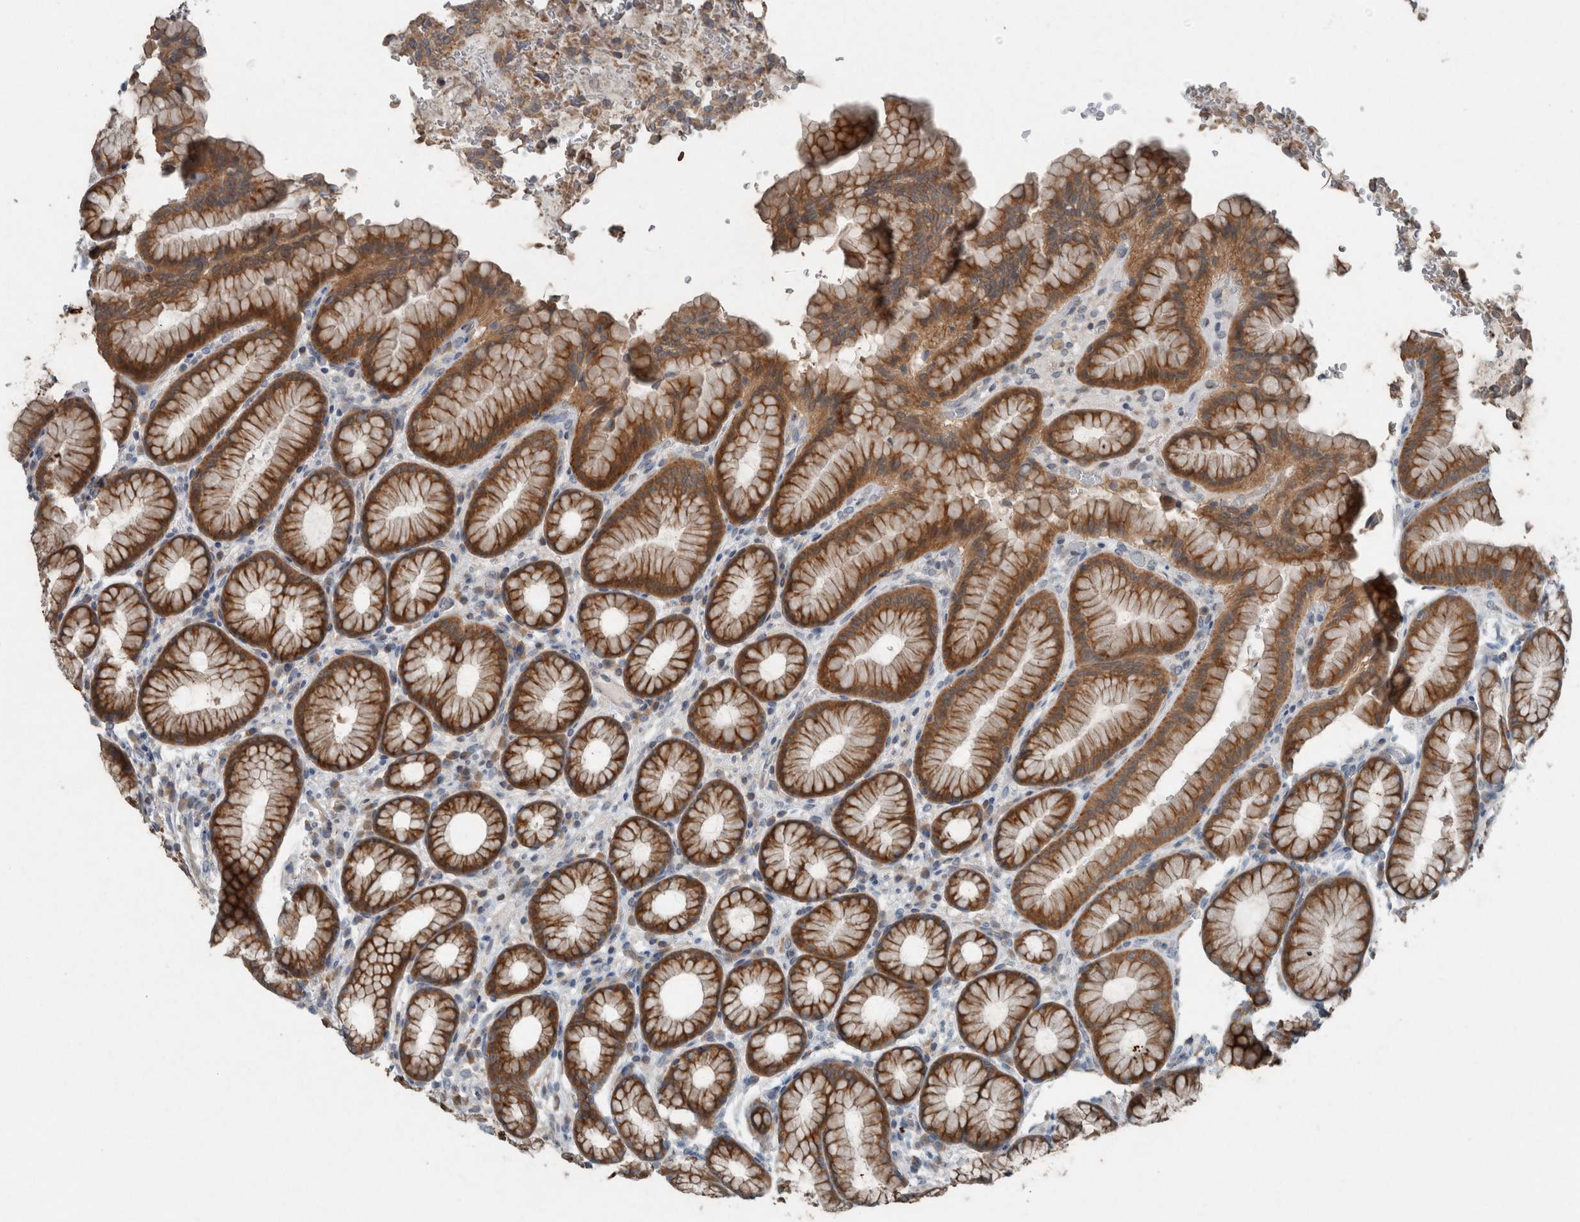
{"staining": {"intensity": "moderate", "quantity": ">75%", "location": "cytoplasmic/membranous"}, "tissue": "stomach", "cell_type": "Glandular cells", "image_type": "normal", "snomed": [{"axis": "morphology", "description": "Normal tissue, NOS"}, {"axis": "topography", "description": "Stomach"}], "caption": "IHC staining of benign stomach, which demonstrates medium levels of moderate cytoplasmic/membranous positivity in approximately >75% of glandular cells indicating moderate cytoplasmic/membranous protein staining. The staining was performed using DAB (3,3'-diaminobenzidine) (brown) for protein detection and nuclei were counterstained in hematoxylin (blue).", "gene": "KNTC1", "patient": {"sex": "male", "age": 42}}